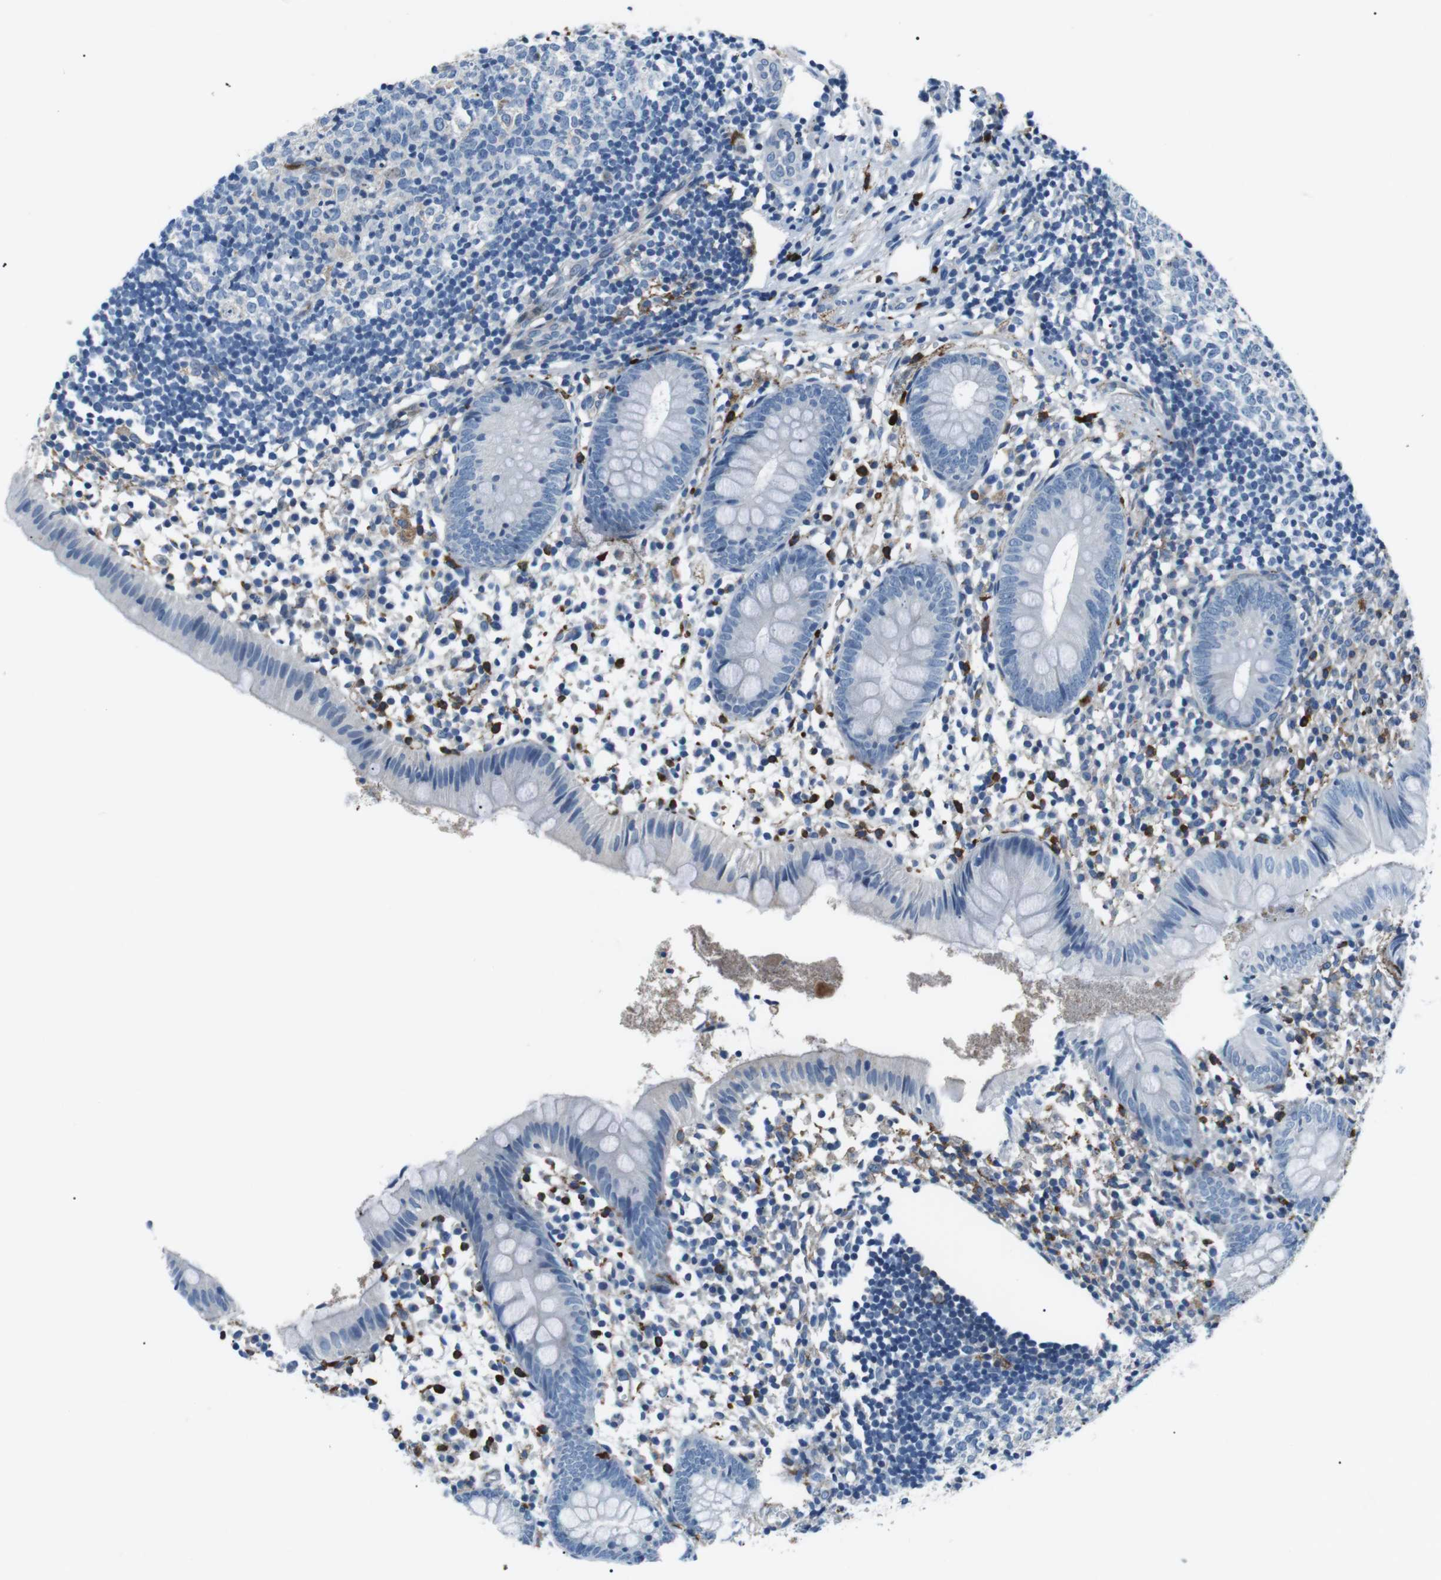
{"staining": {"intensity": "negative", "quantity": "none", "location": "none"}, "tissue": "appendix", "cell_type": "Glandular cells", "image_type": "normal", "snomed": [{"axis": "morphology", "description": "Normal tissue, NOS"}, {"axis": "topography", "description": "Appendix"}], "caption": "A high-resolution histopathology image shows immunohistochemistry (IHC) staining of unremarkable appendix, which demonstrates no significant positivity in glandular cells.", "gene": "CSF2RA", "patient": {"sex": "female", "age": 20}}